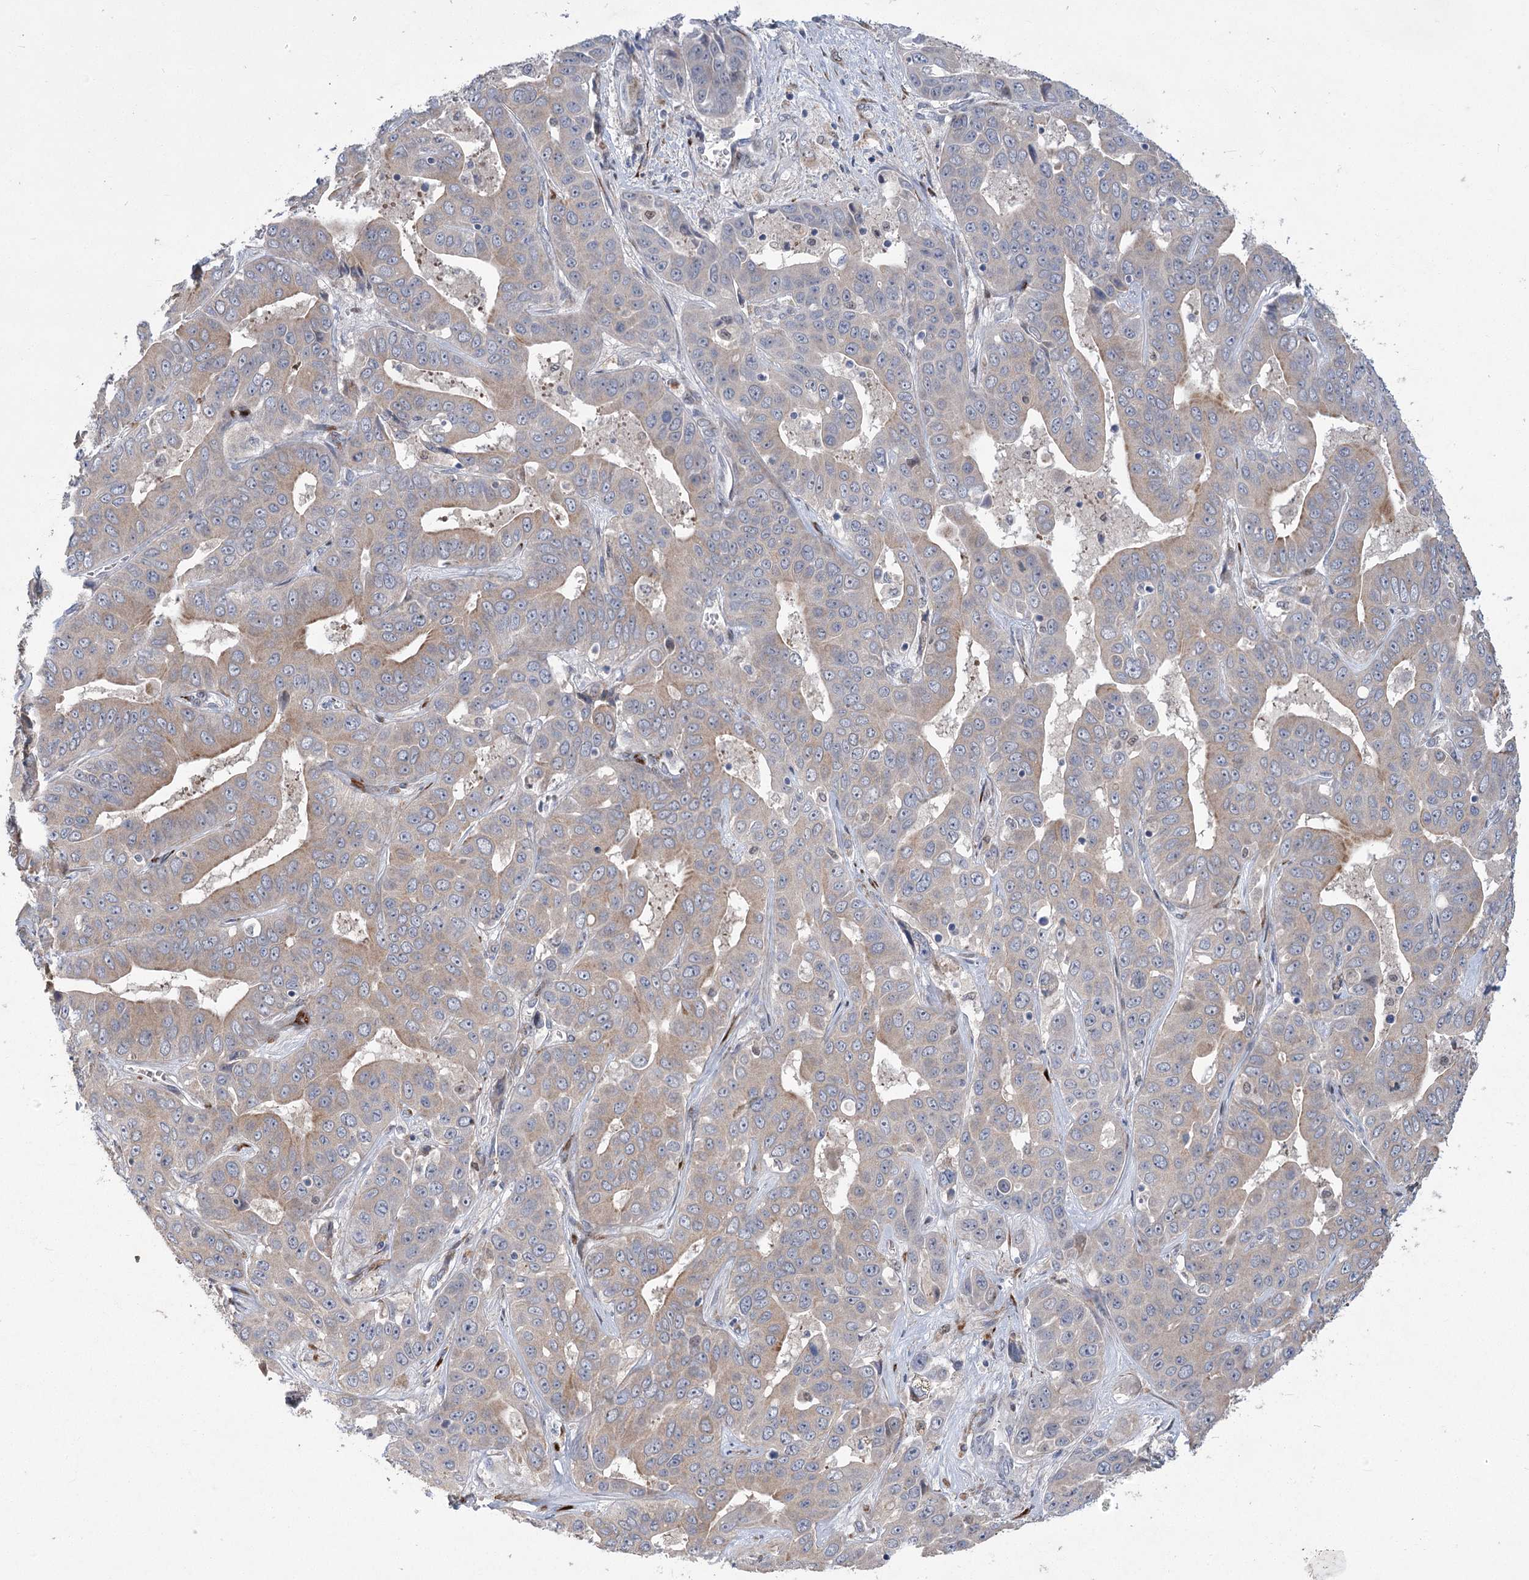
{"staining": {"intensity": "weak", "quantity": "<25%", "location": "cytoplasmic/membranous"}, "tissue": "liver cancer", "cell_type": "Tumor cells", "image_type": "cancer", "snomed": [{"axis": "morphology", "description": "Cholangiocarcinoma"}, {"axis": "topography", "description": "Liver"}], "caption": "Liver cancer (cholangiocarcinoma) was stained to show a protein in brown. There is no significant staining in tumor cells.", "gene": "GCNT4", "patient": {"sex": "female", "age": 52}}